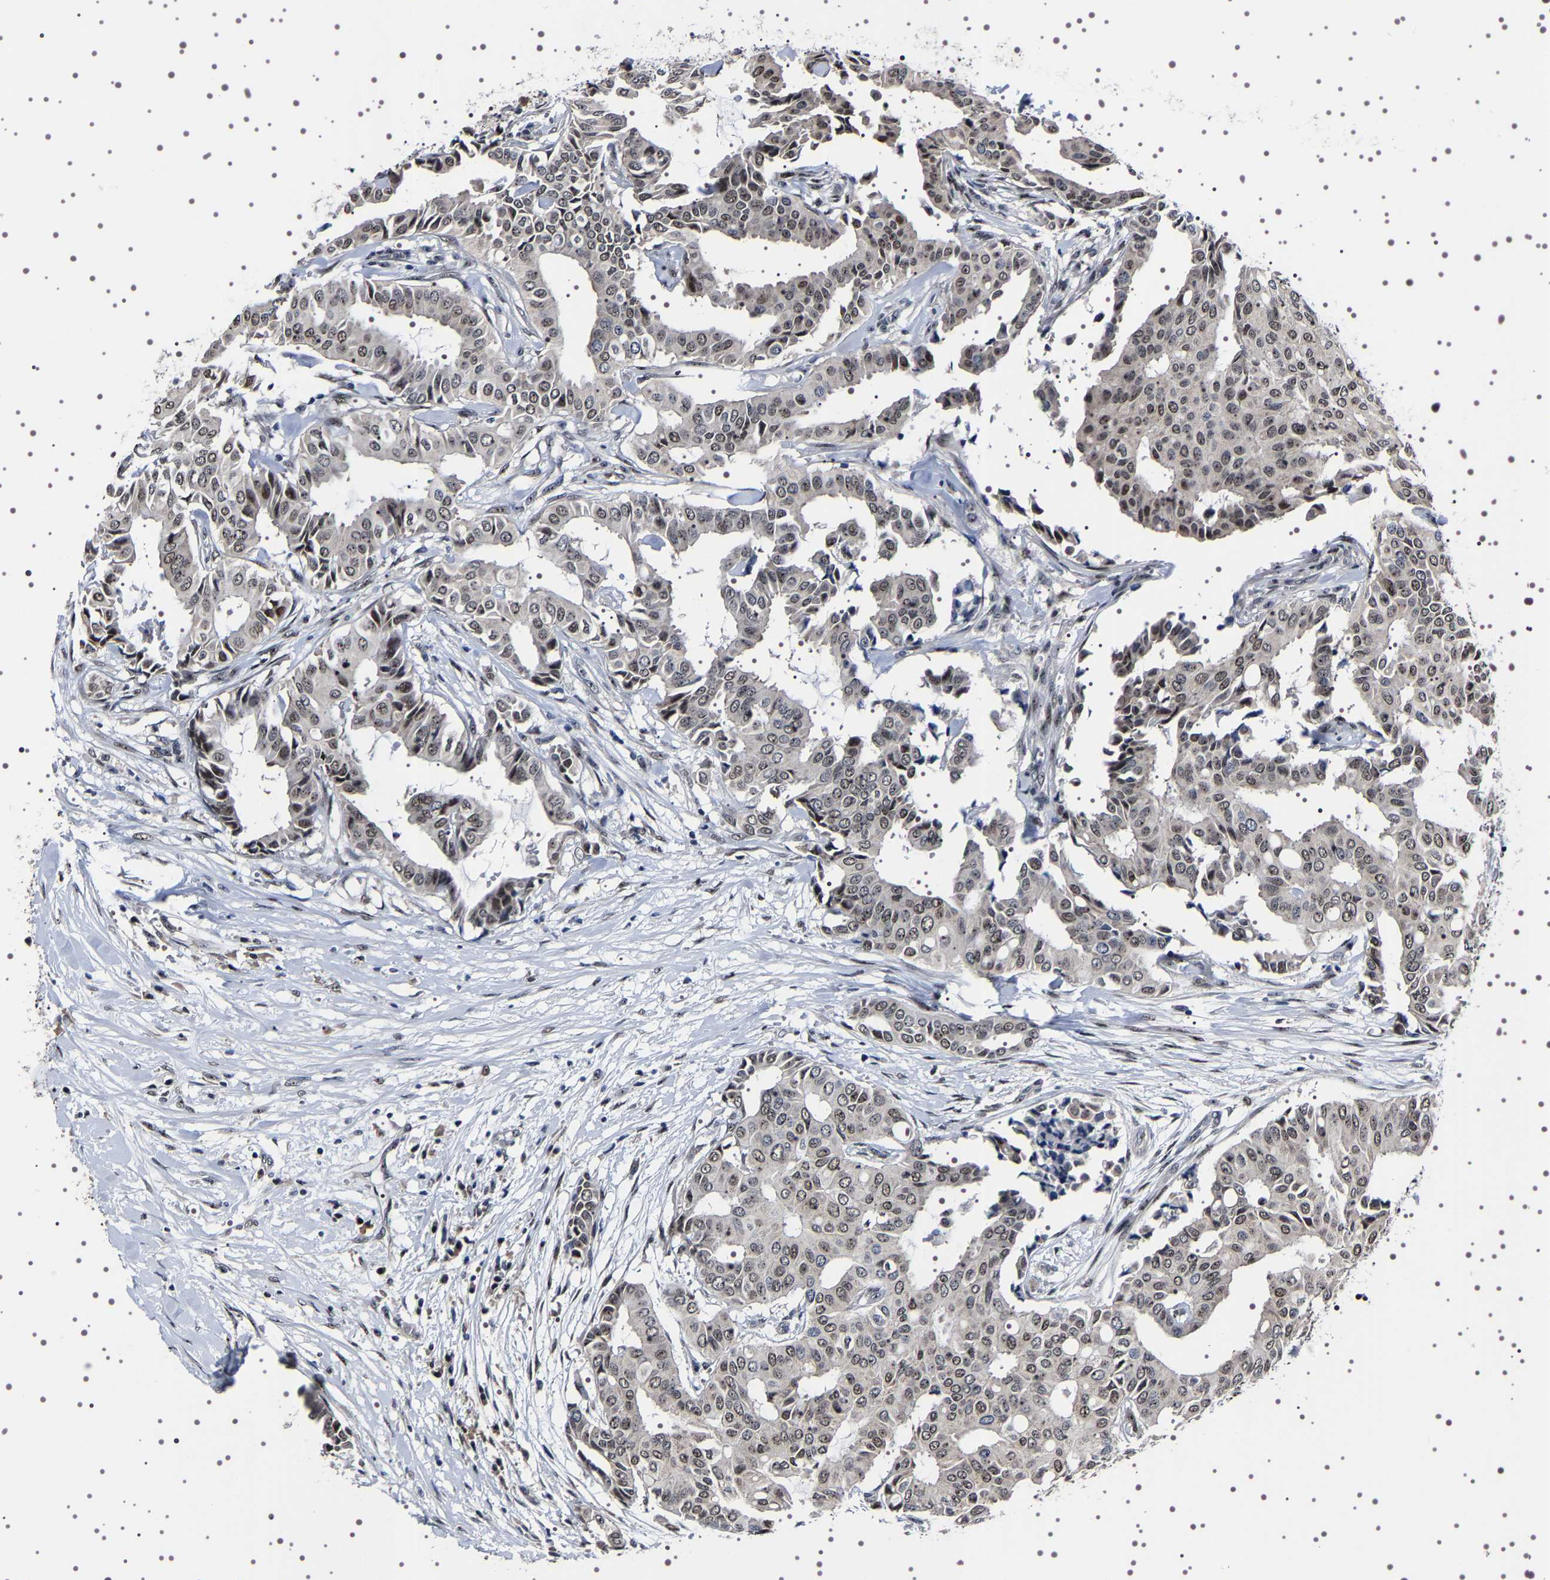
{"staining": {"intensity": "moderate", "quantity": "25%-75%", "location": "nuclear"}, "tissue": "head and neck cancer", "cell_type": "Tumor cells", "image_type": "cancer", "snomed": [{"axis": "morphology", "description": "Adenocarcinoma, NOS"}, {"axis": "topography", "description": "Salivary gland"}, {"axis": "topography", "description": "Head-Neck"}], "caption": "Immunohistochemical staining of human head and neck cancer reveals medium levels of moderate nuclear expression in approximately 25%-75% of tumor cells.", "gene": "GNL3", "patient": {"sex": "female", "age": 59}}